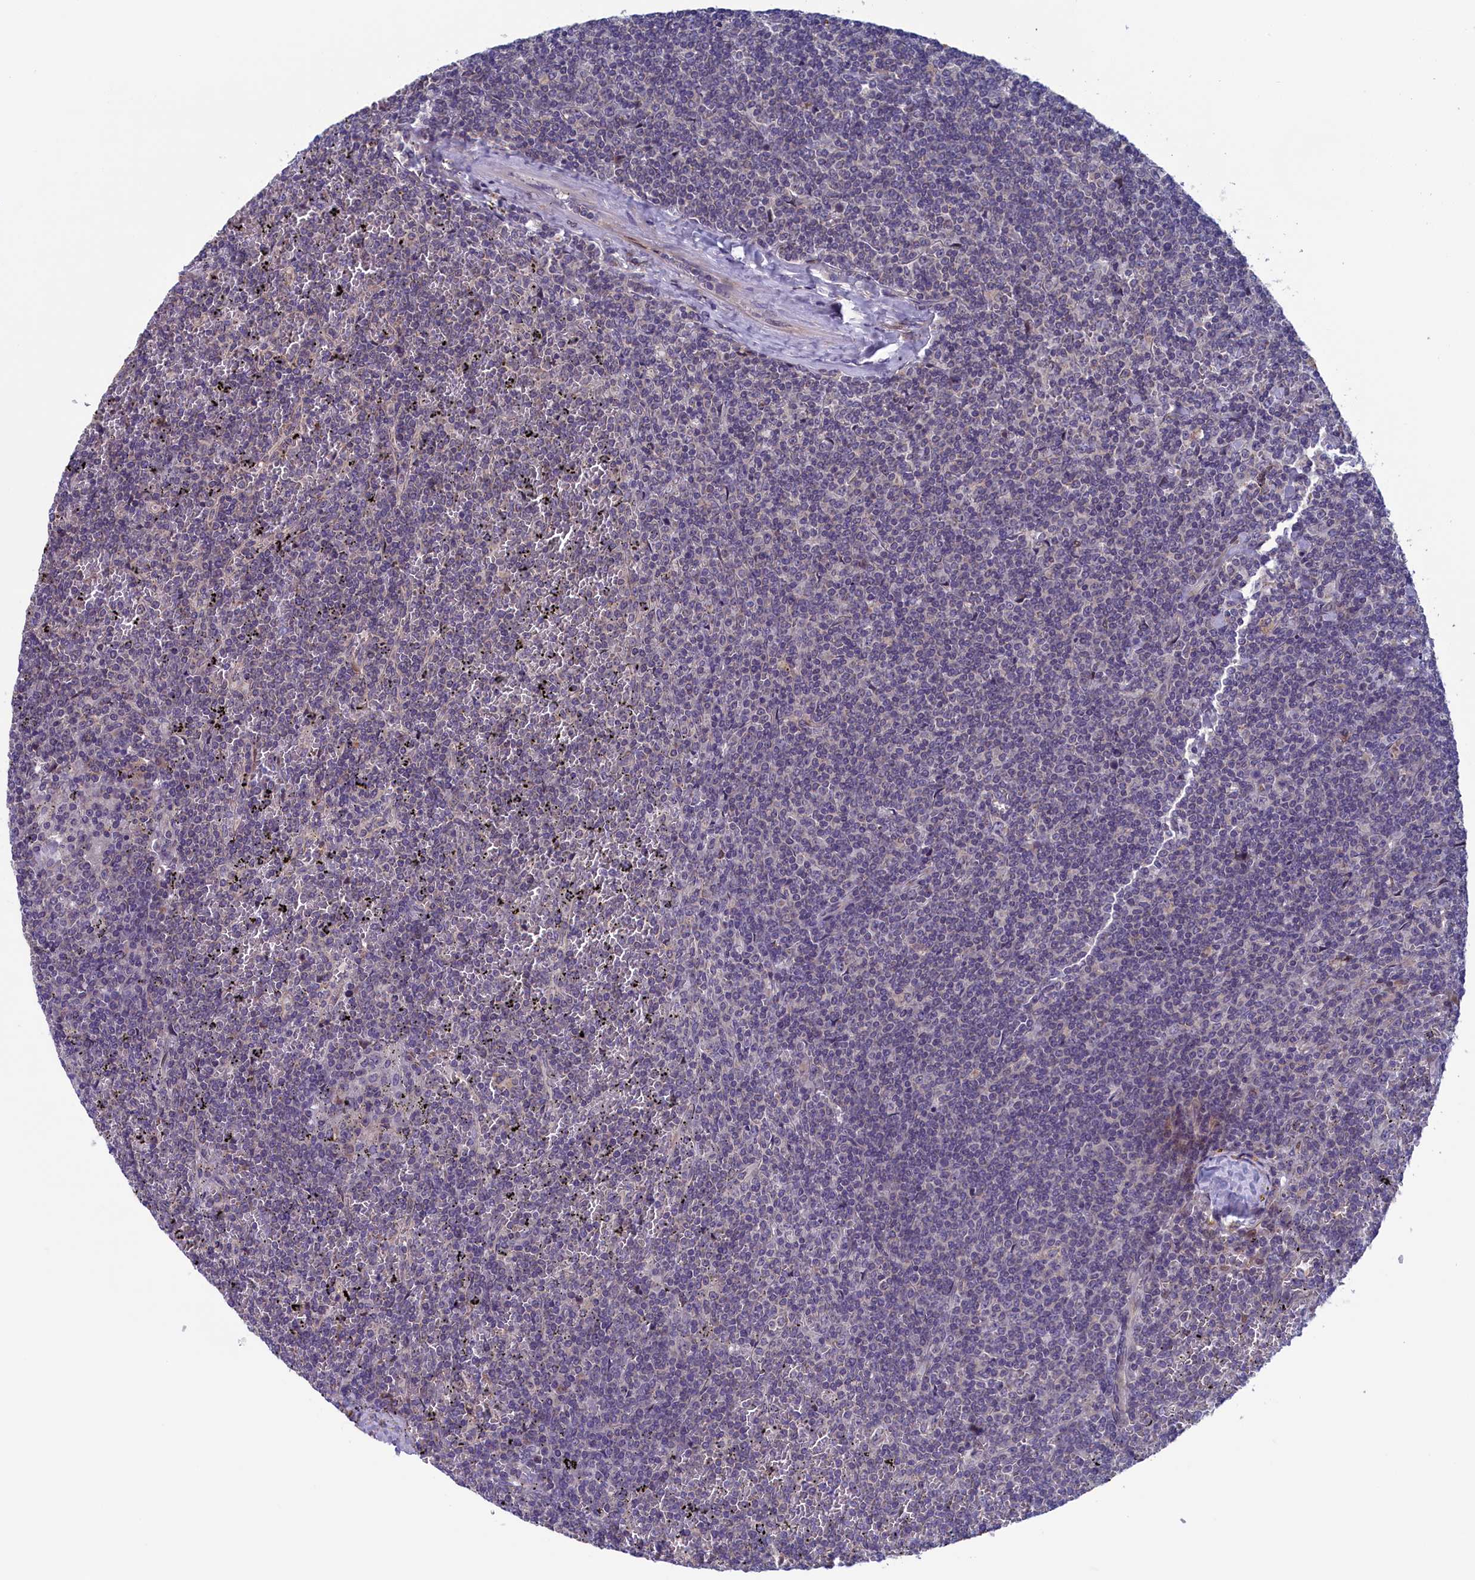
{"staining": {"intensity": "negative", "quantity": "none", "location": "none"}, "tissue": "lymphoma", "cell_type": "Tumor cells", "image_type": "cancer", "snomed": [{"axis": "morphology", "description": "Malignant lymphoma, non-Hodgkin's type, Low grade"}, {"axis": "topography", "description": "Spleen"}], "caption": "Human lymphoma stained for a protein using IHC shows no positivity in tumor cells.", "gene": "ANKRD39", "patient": {"sex": "female", "age": 19}}